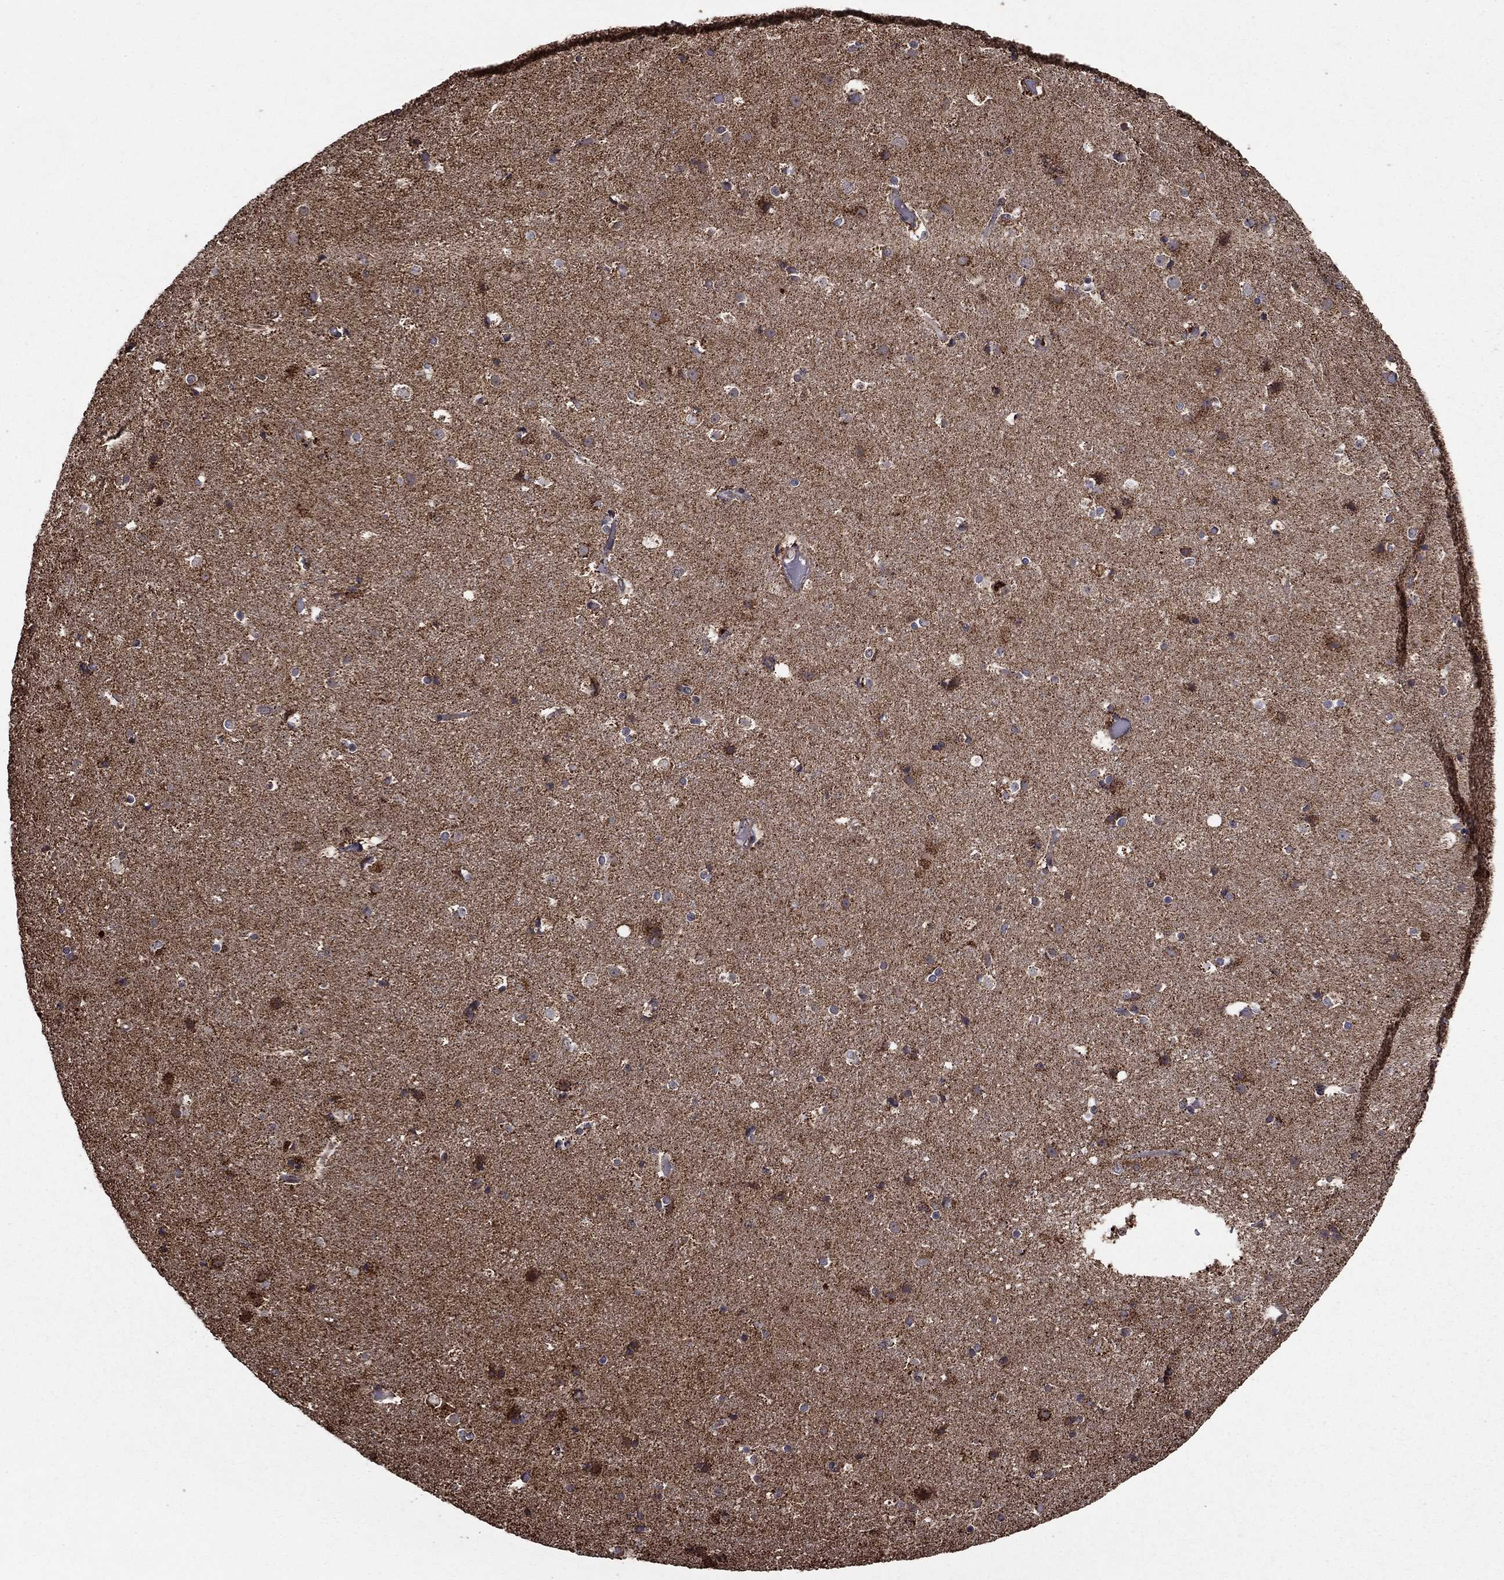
{"staining": {"intensity": "negative", "quantity": "none", "location": "none"}, "tissue": "cerebral cortex", "cell_type": "Endothelial cells", "image_type": "normal", "snomed": [{"axis": "morphology", "description": "Normal tissue, NOS"}, {"axis": "topography", "description": "Cerebral cortex"}], "caption": "This histopathology image is of benign cerebral cortex stained with IHC to label a protein in brown with the nuclei are counter-stained blue. There is no staining in endothelial cells. Brightfield microscopy of immunohistochemistry stained with DAB (brown) and hematoxylin (blue), captured at high magnification.", "gene": "ACOT13", "patient": {"sex": "female", "age": 52}}